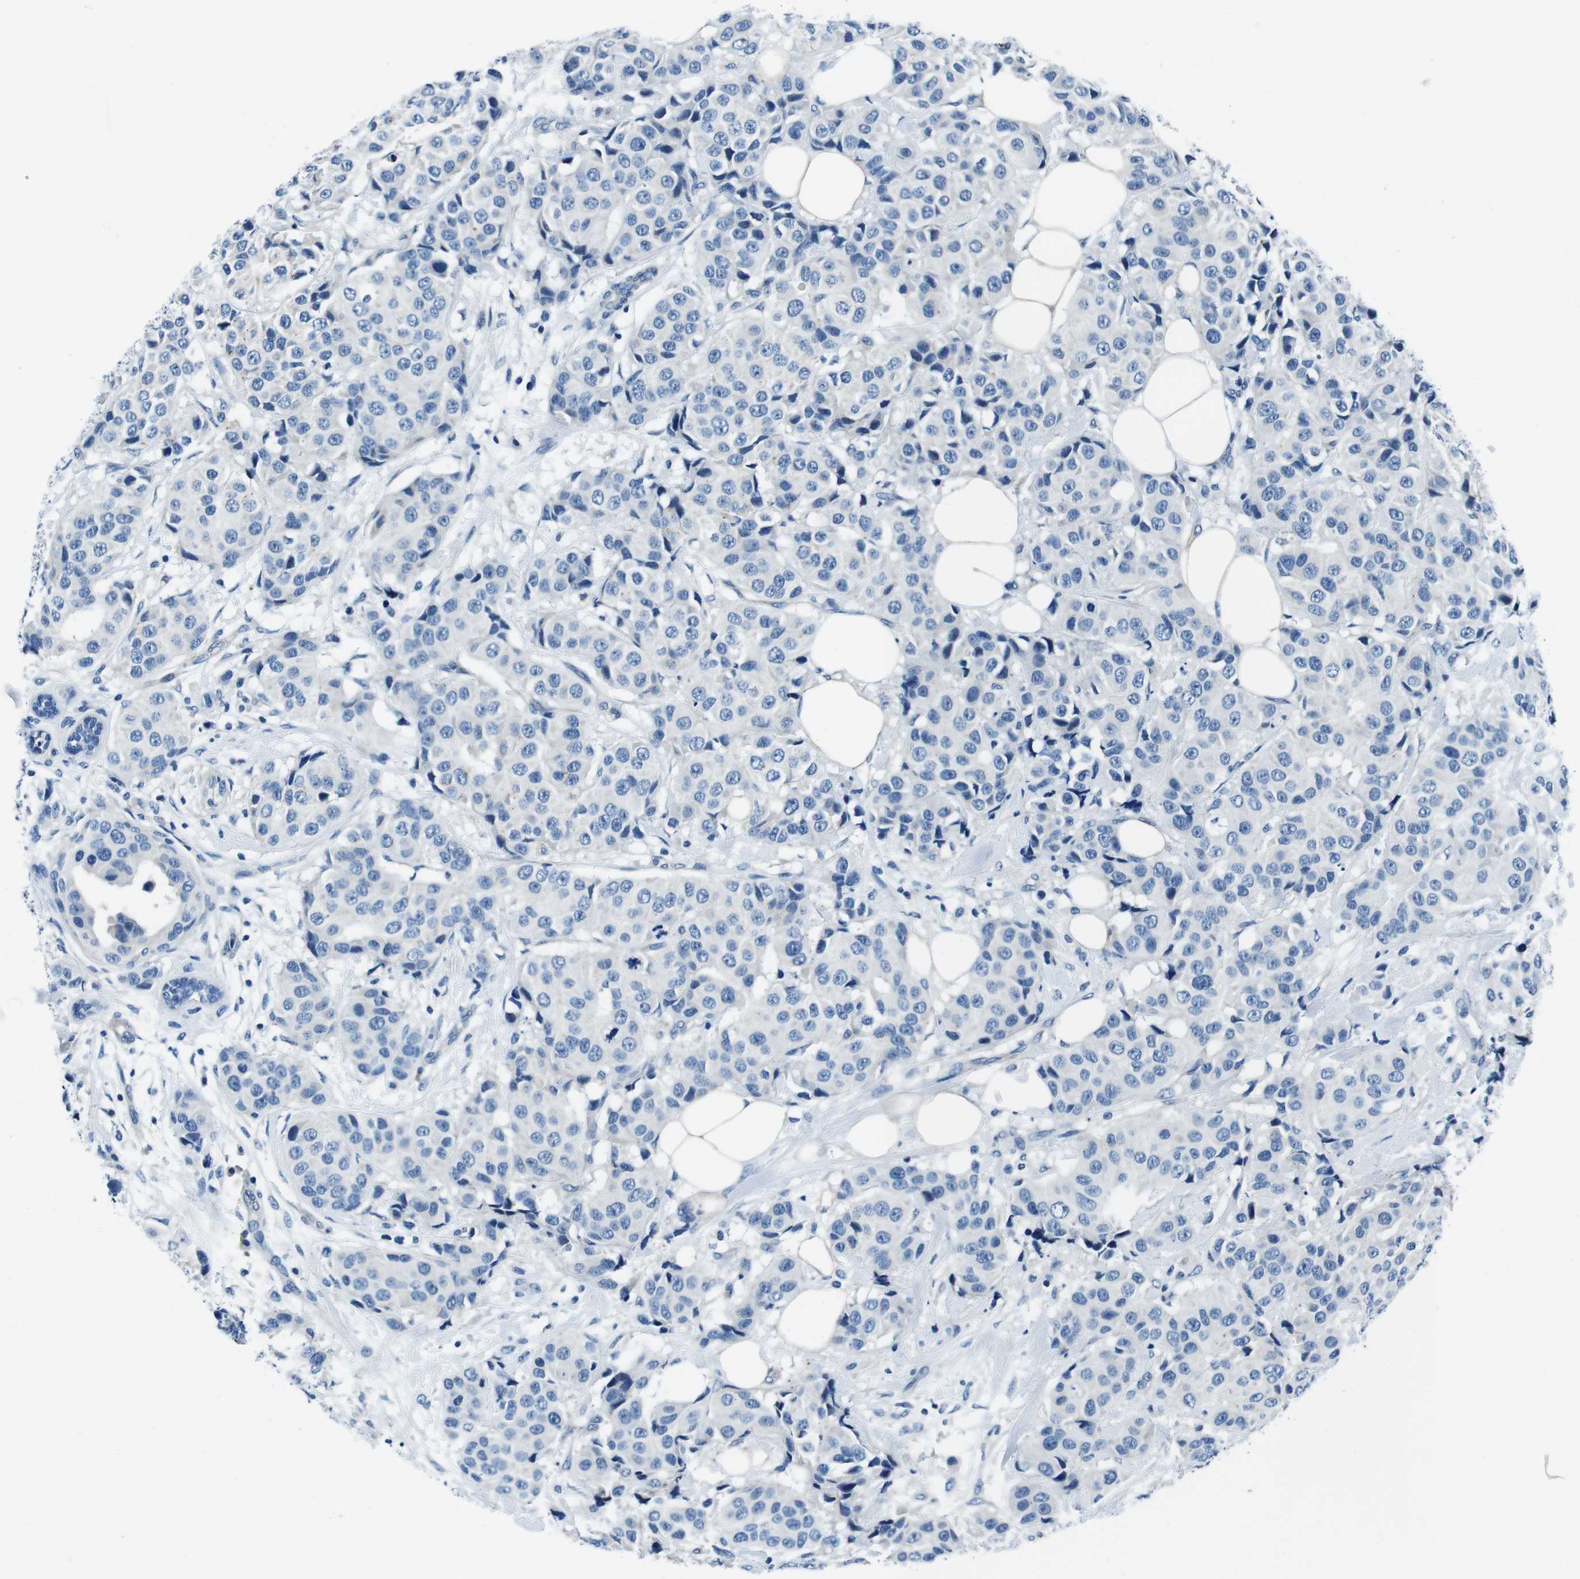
{"staining": {"intensity": "negative", "quantity": "none", "location": "none"}, "tissue": "breast cancer", "cell_type": "Tumor cells", "image_type": "cancer", "snomed": [{"axis": "morphology", "description": "Normal tissue, NOS"}, {"axis": "morphology", "description": "Duct carcinoma"}, {"axis": "topography", "description": "Breast"}], "caption": "High power microscopy image of an immunohistochemistry micrograph of breast cancer (infiltrating ductal carcinoma), revealing no significant staining in tumor cells.", "gene": "CASQ1", "patient": {"sex": "female", "age": 39}}